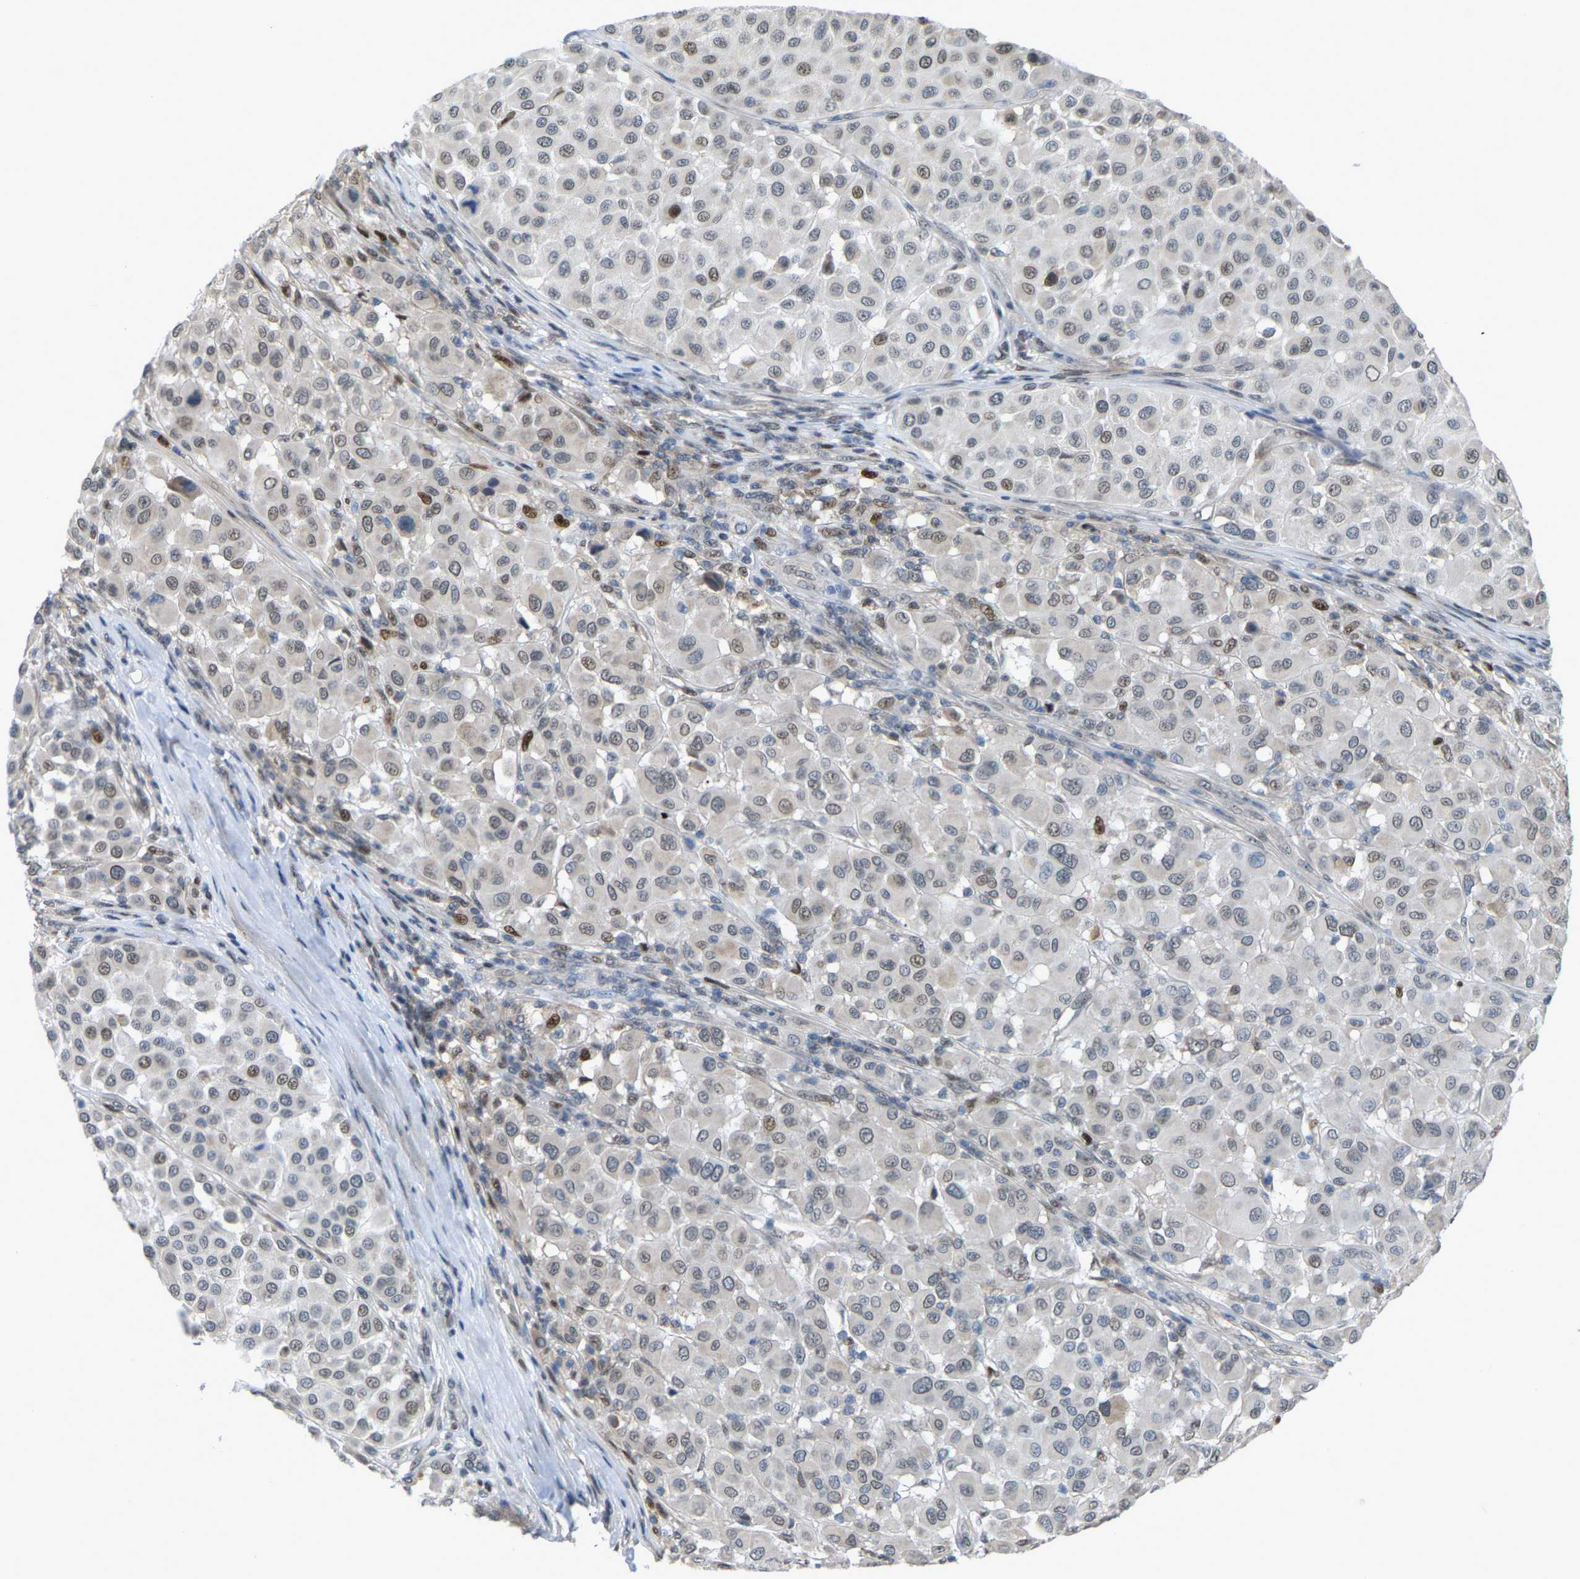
{"staining": {"intensity": "weak", "quantity": "<25%", "location": "nuclear"}, "tissue": "melanoma", "cell_type": "Tumor cells", "image_type": "cancer", "snomed": [{"axis": "morphology", "description": "Malignant melanoma, Metastatic site"}, {"axis": "topography", "description": "Soft tissue"}], "caption": "Micrograph shows no protein positivity in tumor cells of melanoma tissue.", "gene": "CROT", "patient": {"sex": "male", "age": 41}}